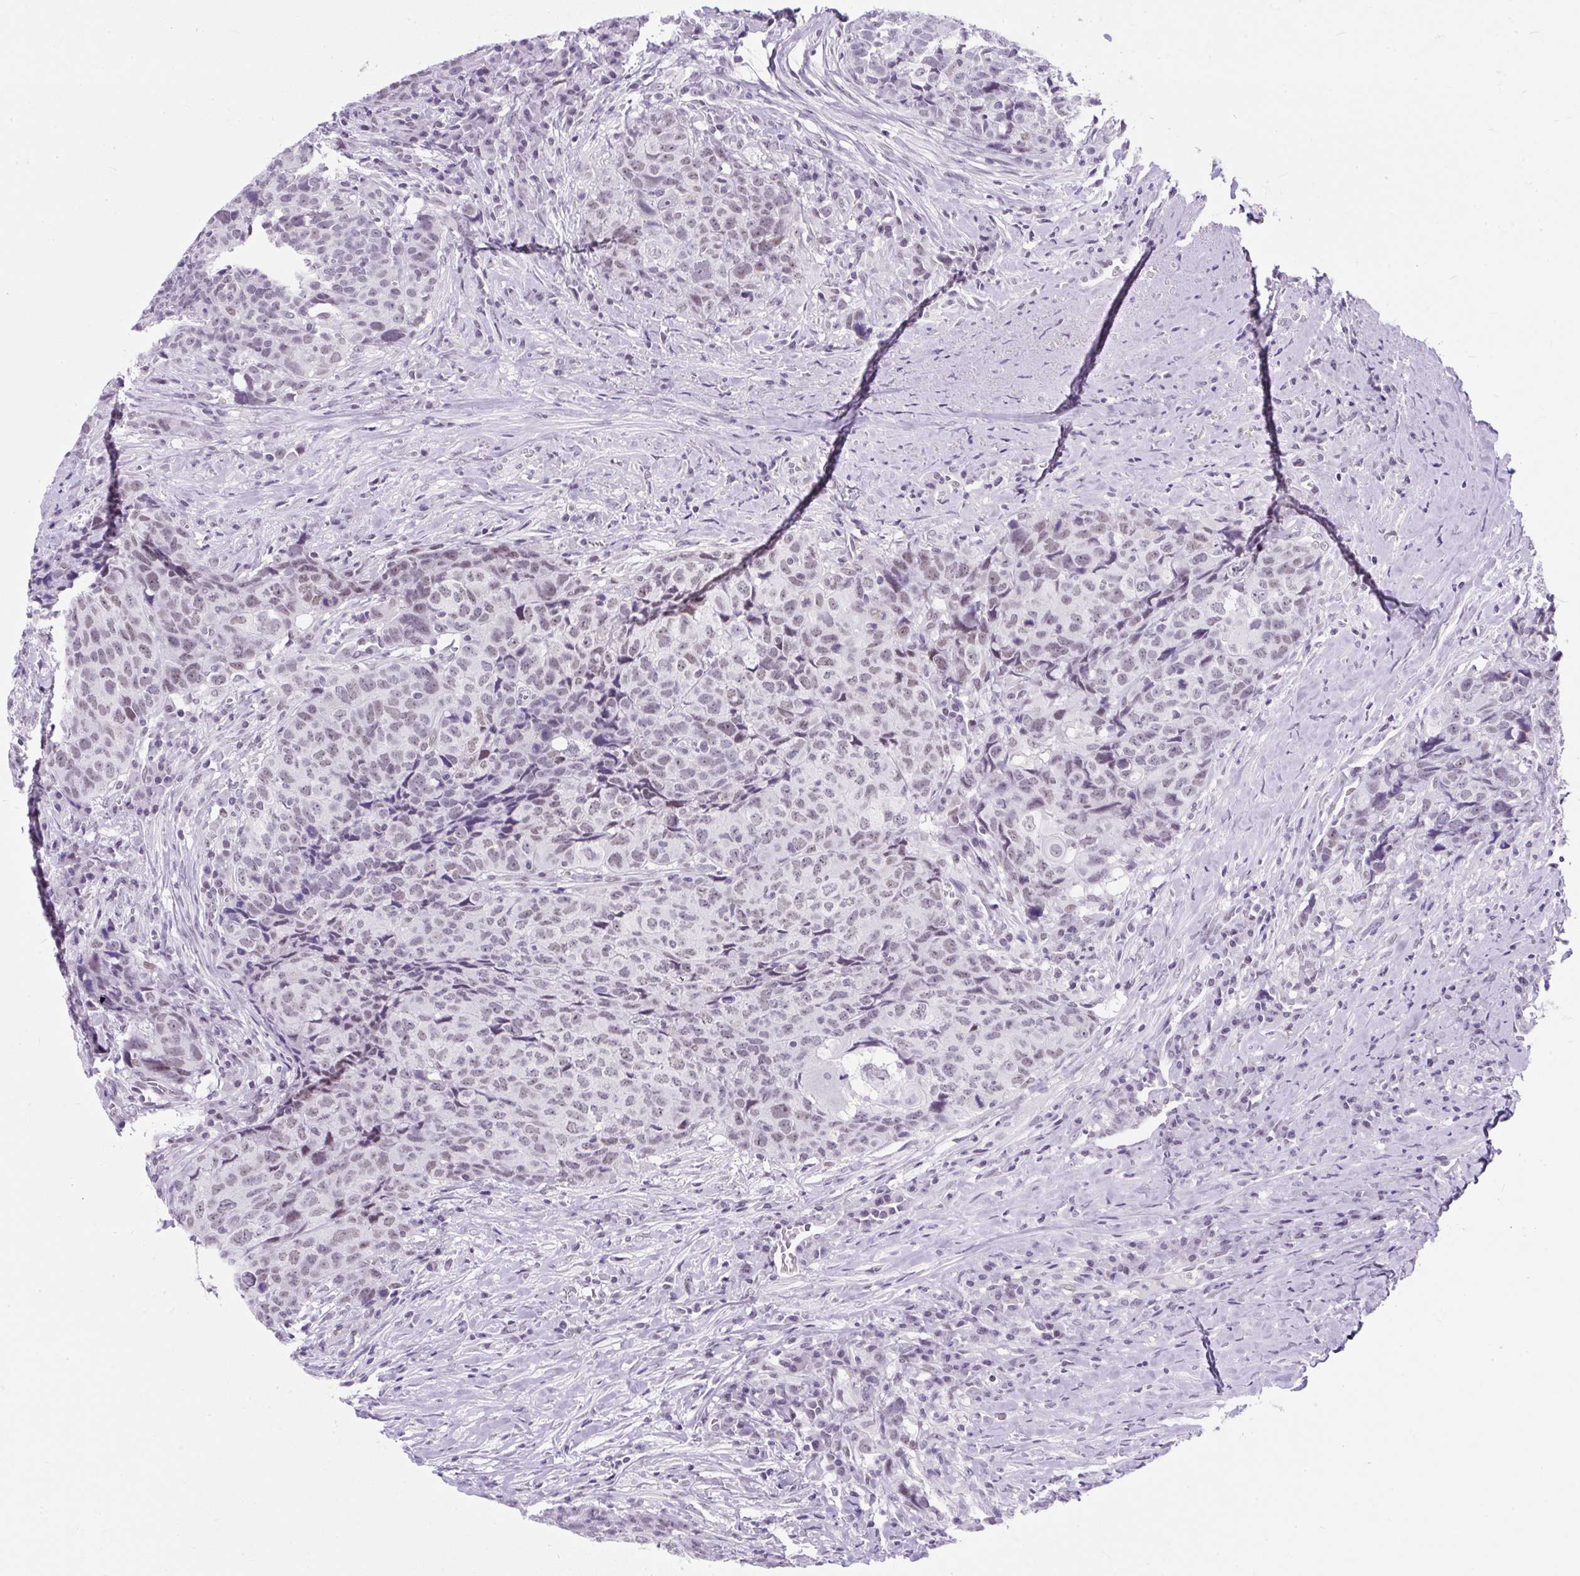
{"staining": {"intensity": "weak", "quantity": "25%-75%", "location": "nuclear"}, "tissue": "head and neck cancer", "cell_type": "Tumor cells", "image_type": "cancer", "snomed": [{"axis": "morphology", "description": "Squamous cell carcinoma, NOS"}, {"axis": "topography", "description": "Head-Neck"}], "caption": "An IHC micrograph of tumor tissue is shown. Protein staining in brown labels weak nuclear positivity in head and neck cancer within tumor cells.", "gene": "PLCXD2", "patient": {"sex": "male", "age": 66}}